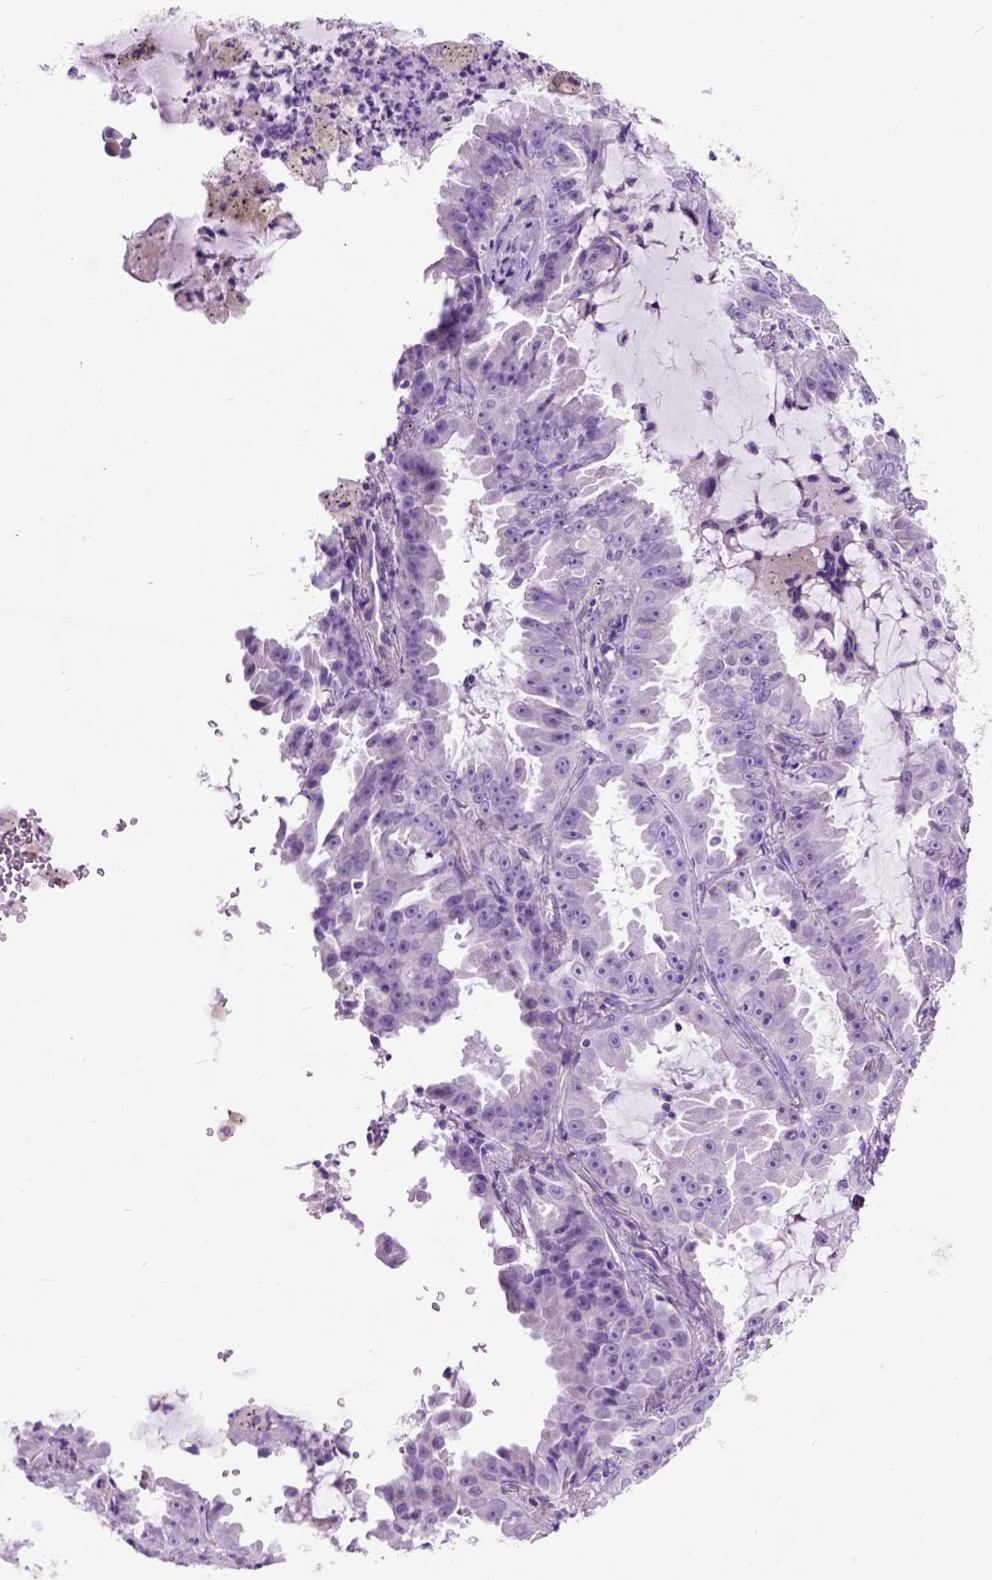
{"staining": {"intensity": "negative", "quantity": "none", "location": "none"}, "tissue": "lung cancer", "cell_type": "Tumor cells", "image_type": "cancer", "snomed": [{"axis": "morphology", "description": "Adenocarcinoma, NOS"}, {"axis": "topography", "description": "Lung"}], "caption": "Tumor cells show no significant expression in lung adenocarcinoma.", "gene": "MAPT", "patient": {"sex": "female", "age": 52}}